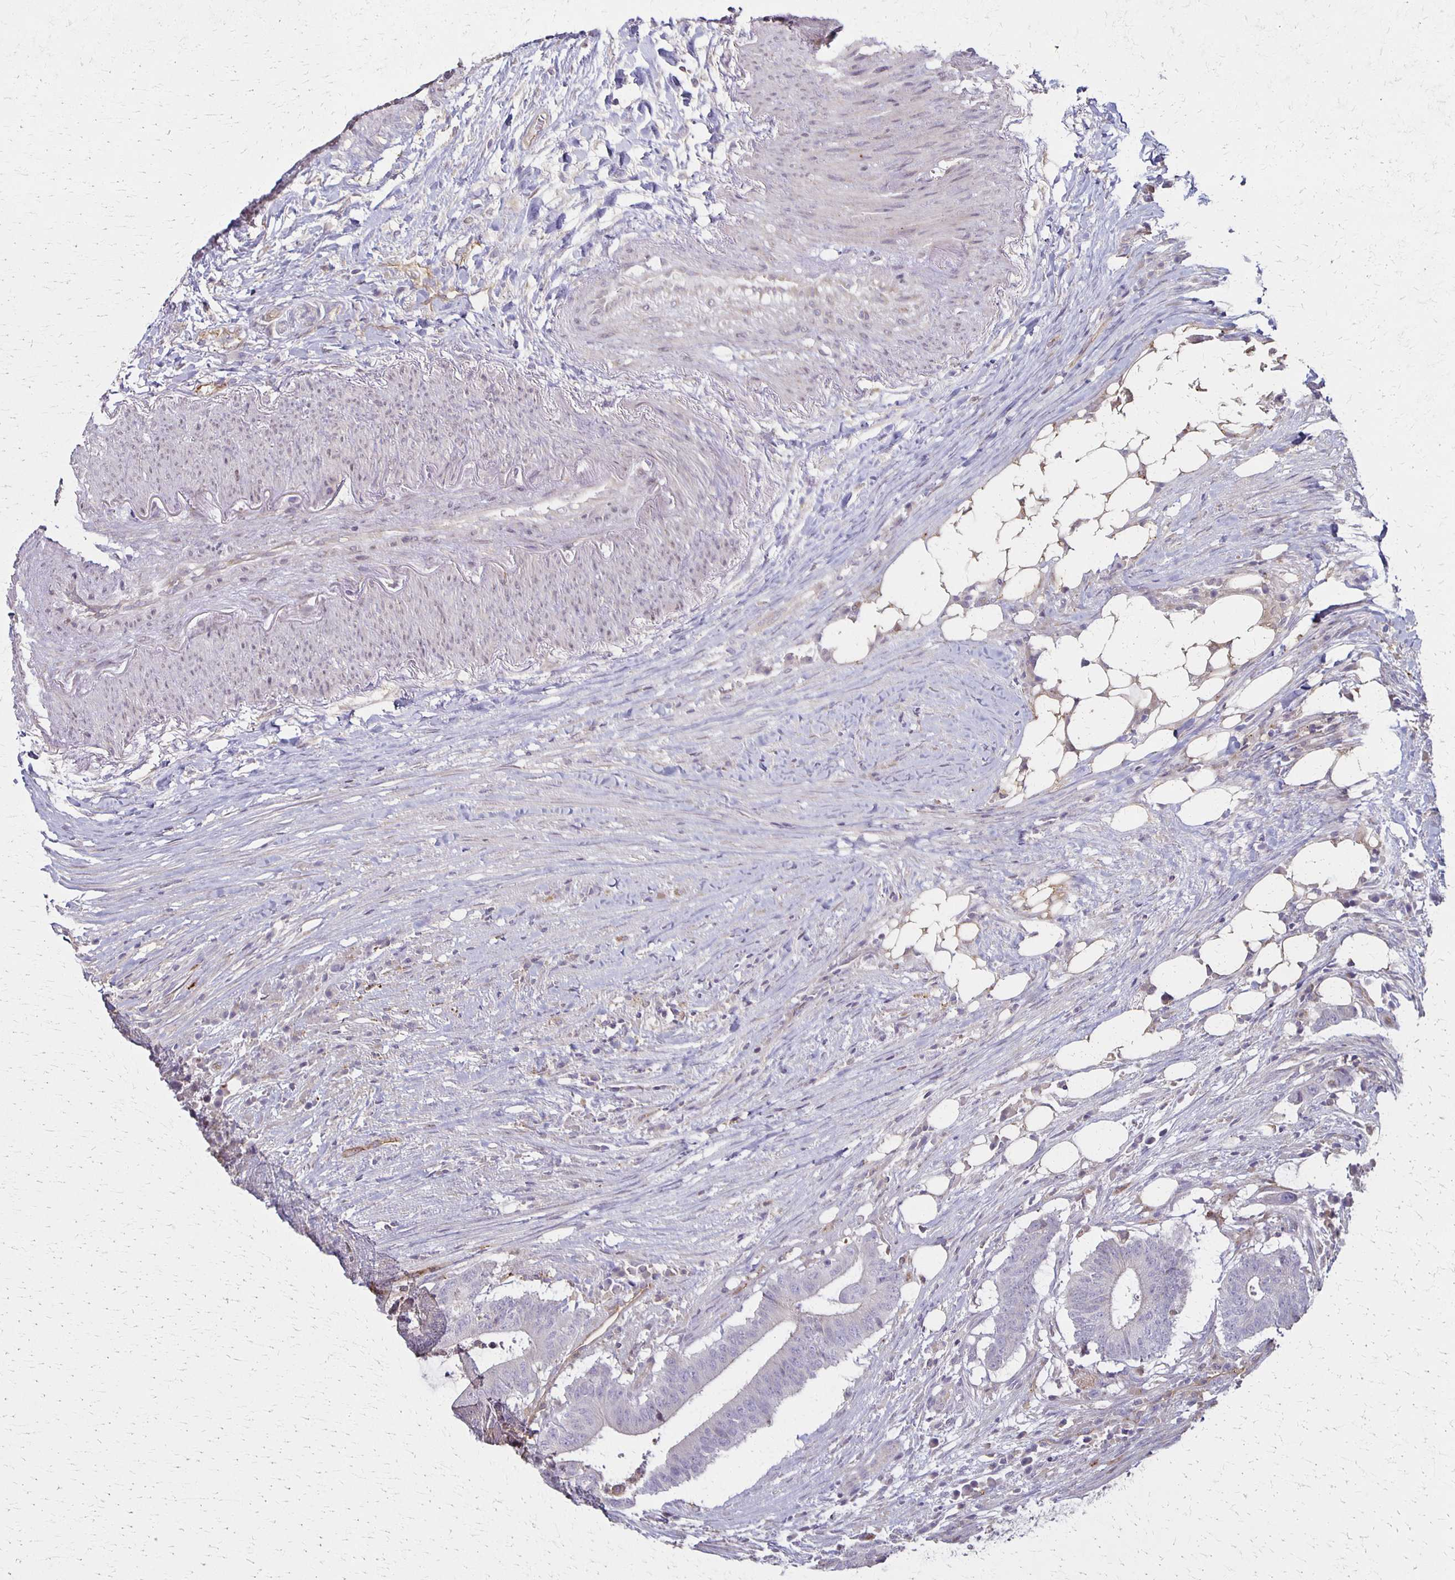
{"staining": {"intensity": "negative", "quantity": "none", "location": "none"}, "tissue": "colorectal cancer", "cell_type": "Tumor cells", "image_type": "cancer", "snomed": [{"axis": "morphology", "description": "Adenocarcinoma, NOS"}, {"axis": "topography", "description": "Colon"}], "caption": "Immunohistochemical staining of colorectal cancer (adenocarcinoma) demonstrates no significant expression in tumor cells.", "gene": "GPX4", "patient": {"sex": "female", "age": 43}}